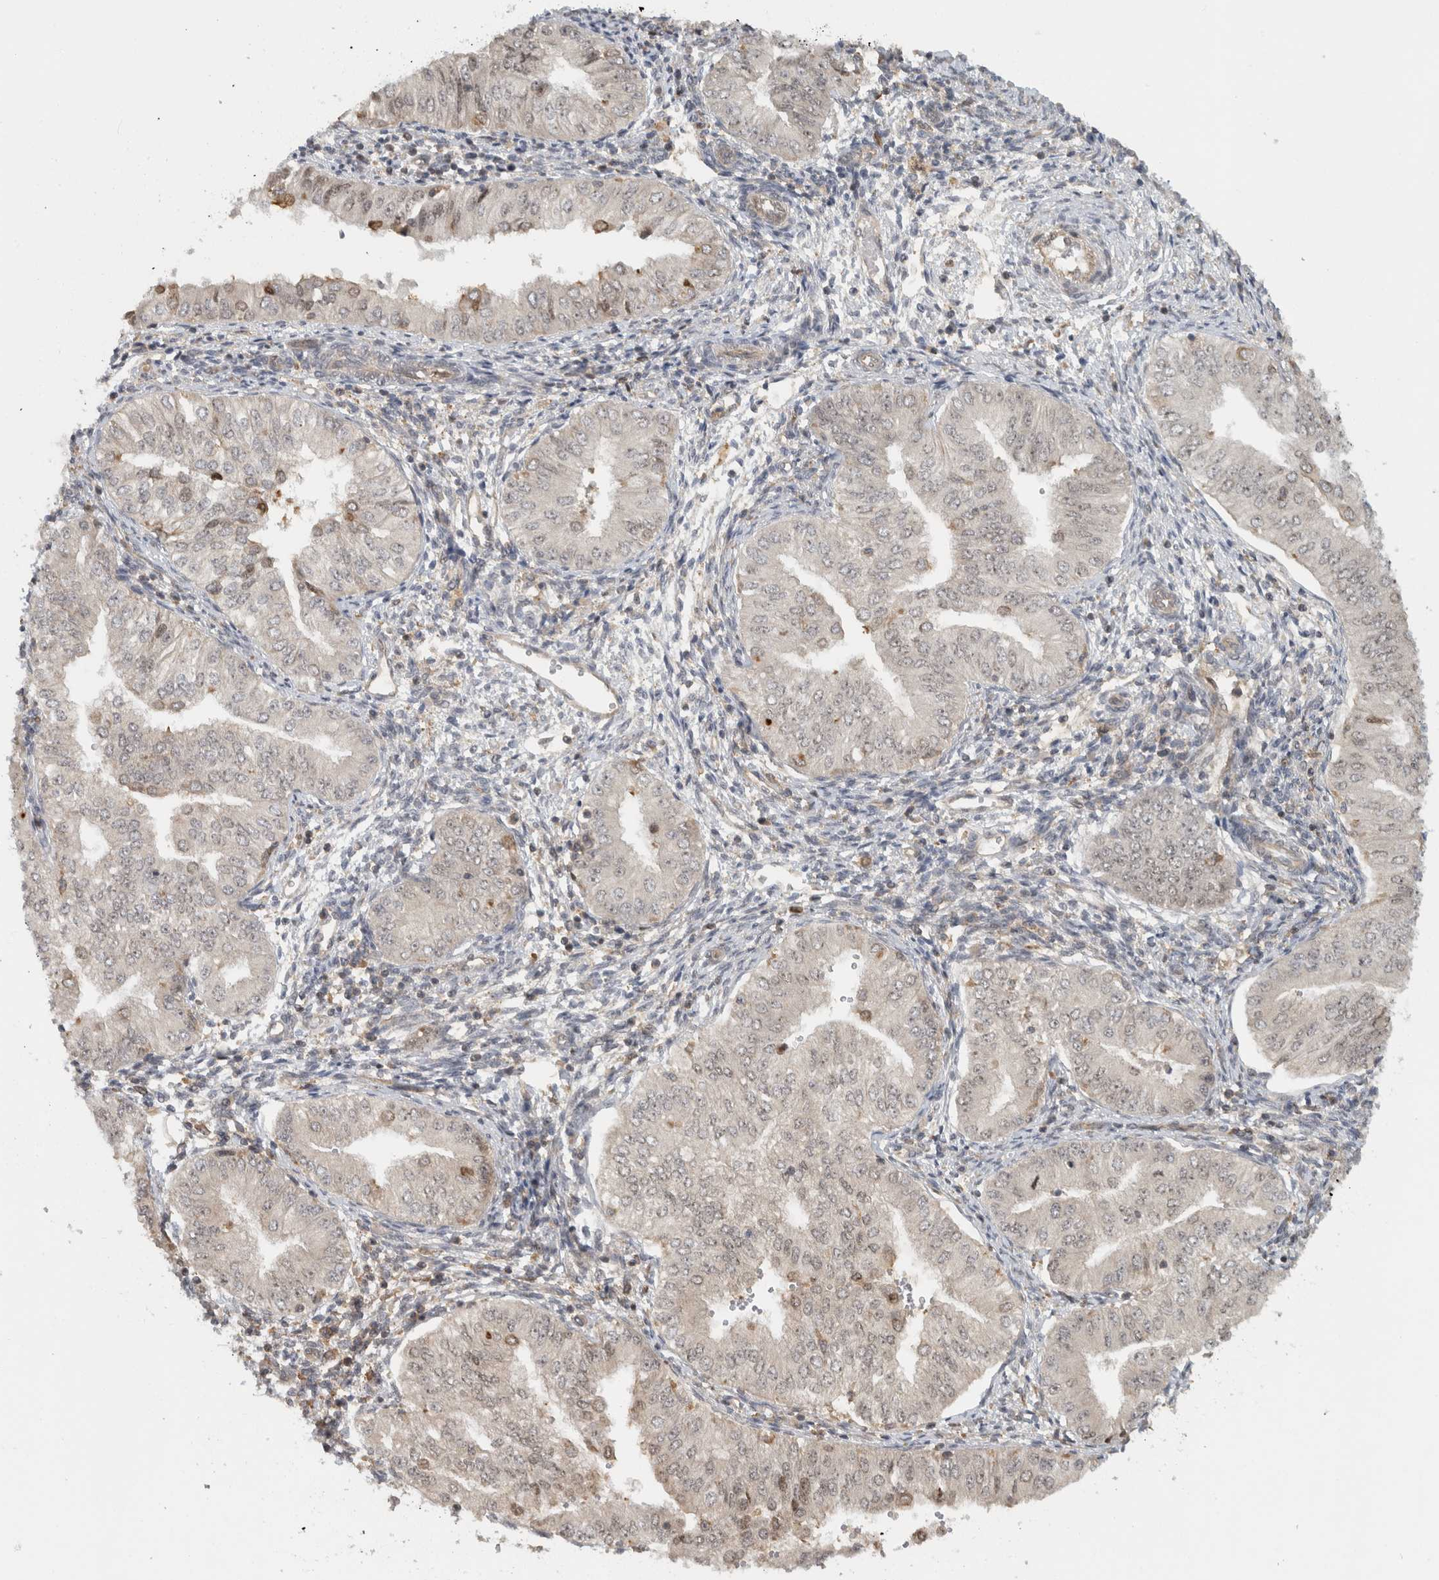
{"staining": {"intensity": "weak", "quantity": "<25%", "location": "nuclear"}, "tissue": "endometrial cancer", "cell_type": "Tumor cells", "image_type": "cancer", "snomed": [{"axis": "morphology", "description": "Normal tissue, NOS"}, {"axis": "morphology", "description": "Adenocarcinoma, NOS"}, {"axis": "topography", "description": "Endometrium"}], "caption": "Human adenocarcinoma (endometrial) stained for a protein using immunohistochemistry reveals no staining in tumor cells.", "gene": "WASF2", "patient": {"sex": "female", "age": 53}}